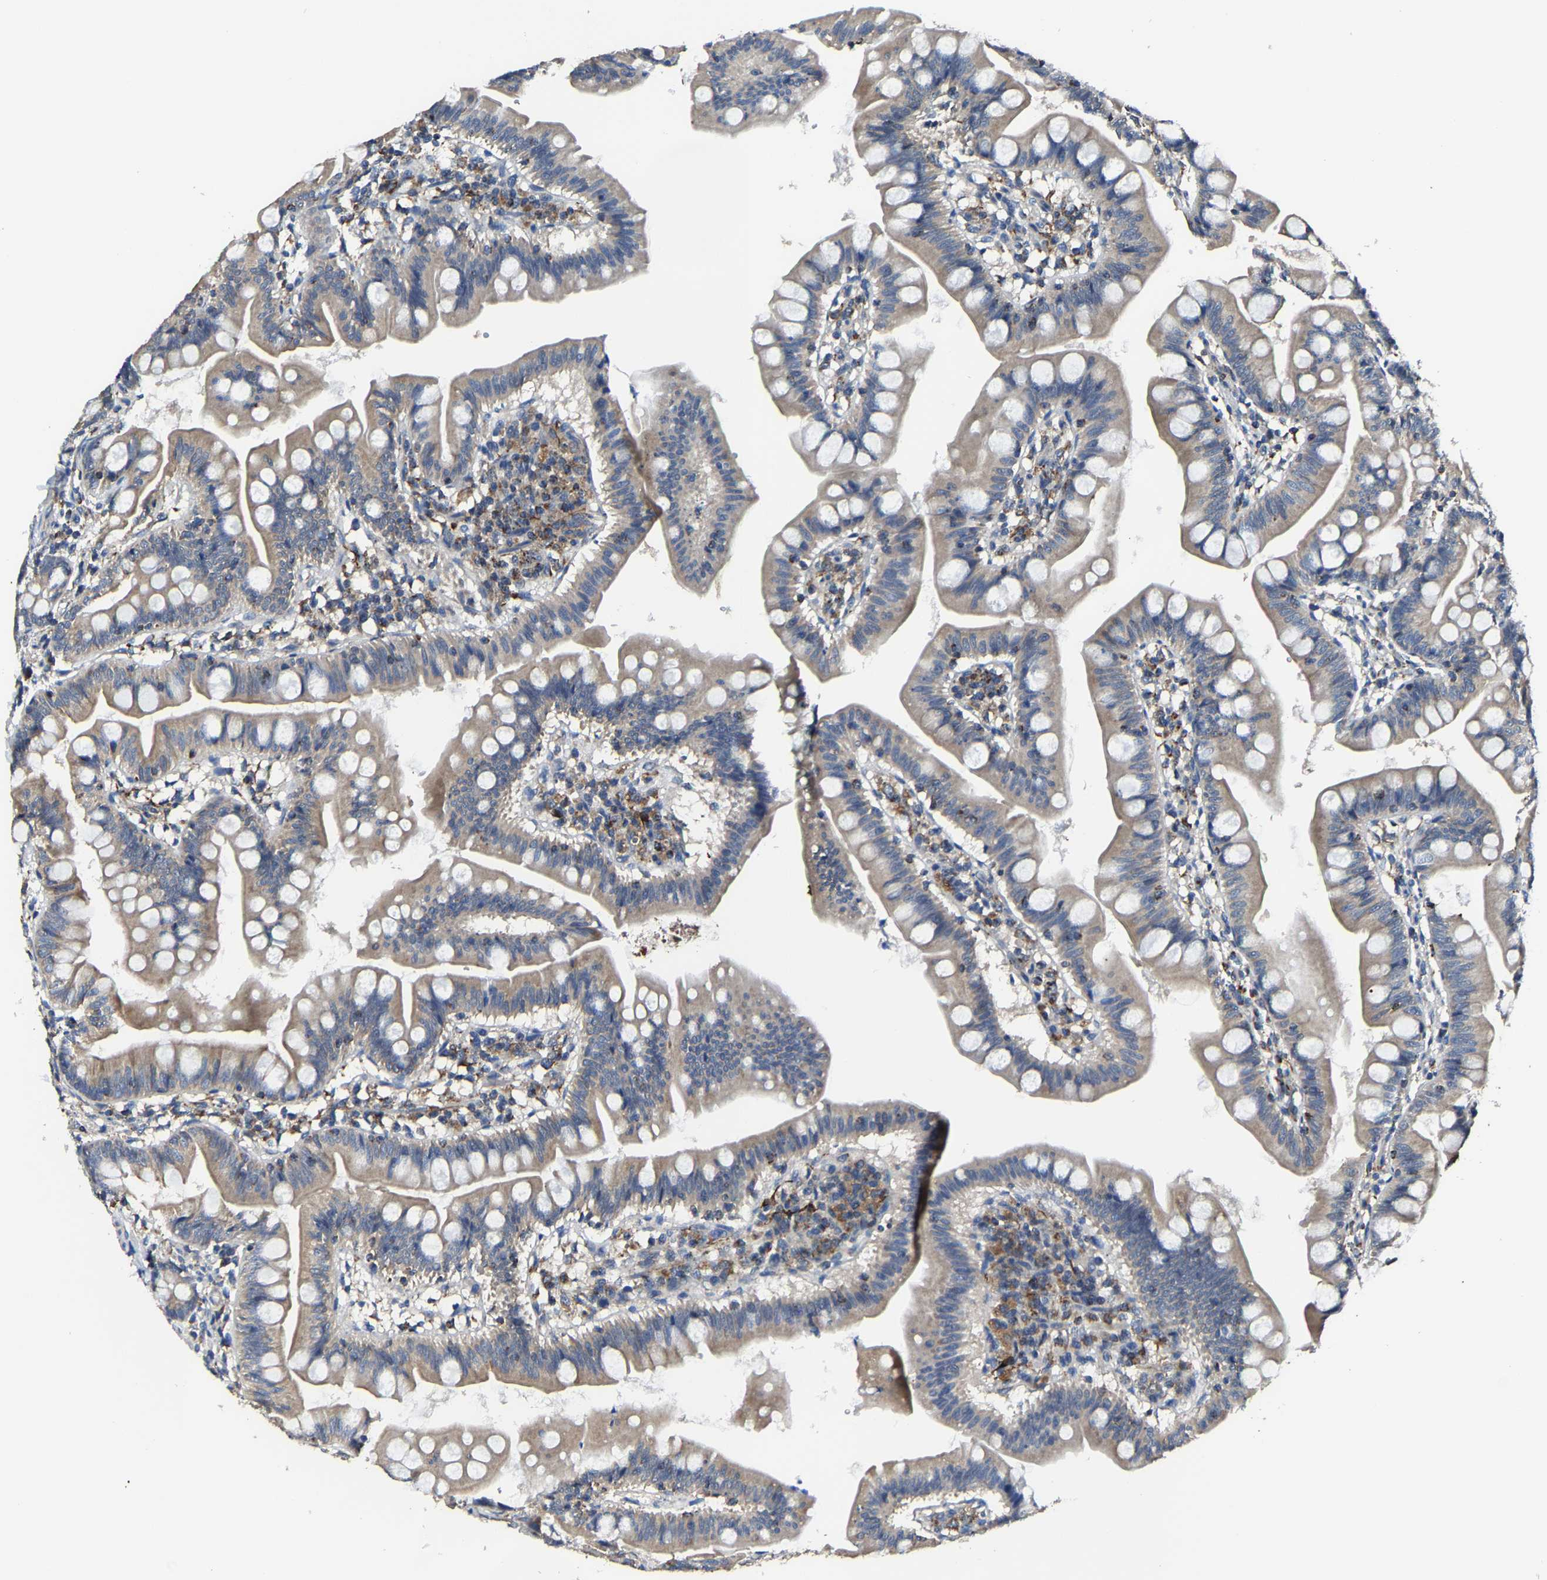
{"staining": {"intensity": "weak", "quantity": ">75%", "location": "cytoplasmic/membranous"}, "tissue": "small intestine", "cell_type": "Glandular cells", "image_type": "normal", "snomed": [{"axis": "morphology", "description": "Normal tissue, NOS"}, {"axis": "topography", "description": "Small intestine"}], "caption": "Small intestine stained with immunohistochemistry displays weak cytoplasmic/membranous expression in approximately >75% of glandular cells.", "gene": "AGK", "patient": {"sex": "male", "age": 7}}